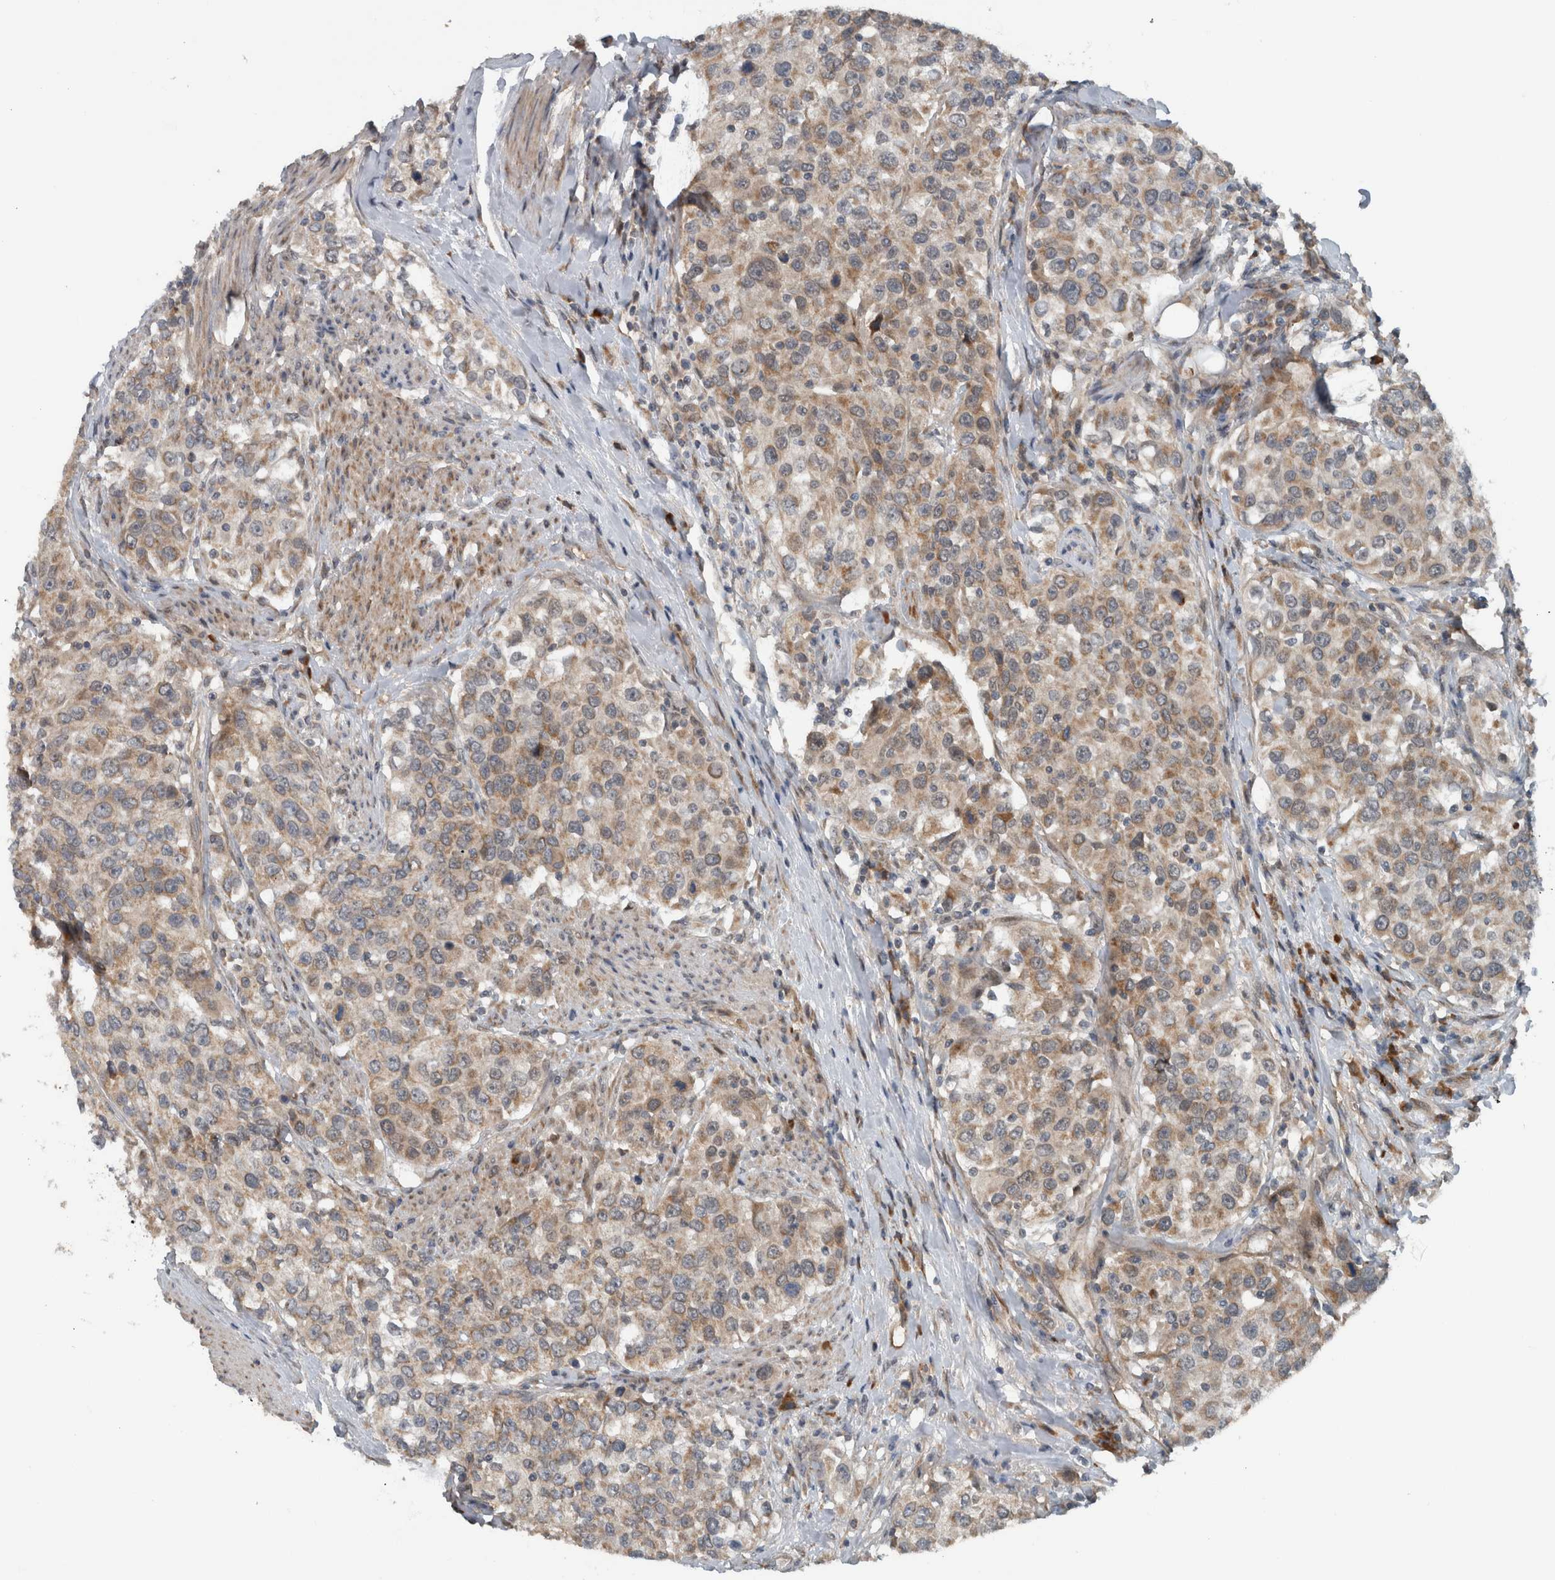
{"staining": {"intensity": "weak", "quantity": ">75%", "location": "cytoplasmic/membranous"}, "tissue": "urothelial cancer", "cell_type": "Tumor cells", "image_type": "cancer", "snomed": [{"axis": "morphology", "description": "Urothelial carcinoma, High grade"}, {"axis": "topography", "description": "Urinary bladder"}], "caption": "Protein staining of urothelial carcinoma (high-grade) tissue shows weak cytoplasmic/membranous positivity in approximately >75% of tumor cells.", "gene": "GBA2", "patient": {"sex": "female", "age": 80}}